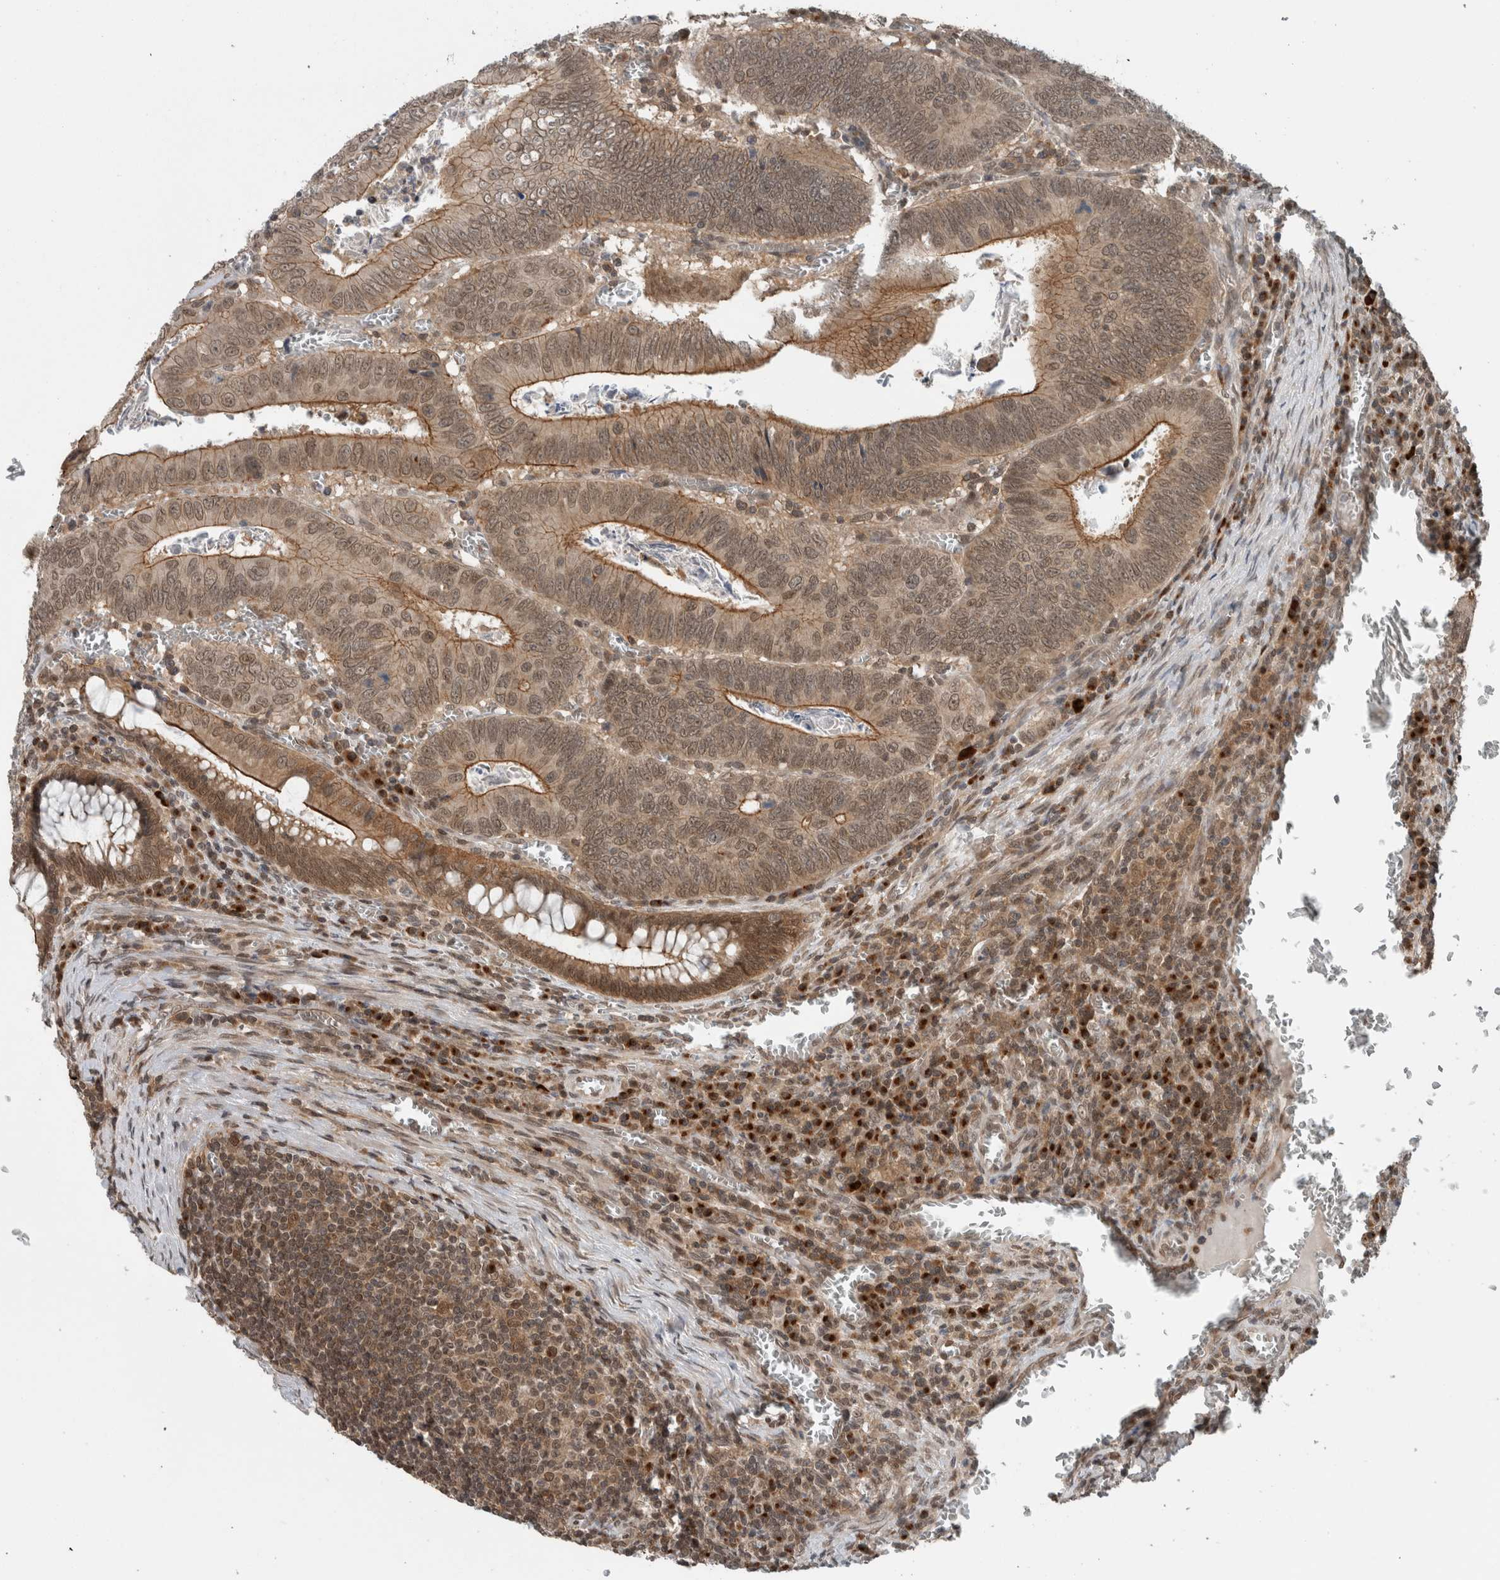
{"staining": {"intensity": "moderate", "quantity": ">75%", "location": "cytoplasmic/membranous,nuclear"}, "tissue": "colorectal cancer", "cell_type": "Tumor cells", "image_type": "cancer", "snomed": [{"axis": "morphology", "description": "Inflammation, NOS"}, {"axis": "morphology", "description": "Adenocarcinoma, NOS"}, {"axis": "topography", "description": "Colon"}], "caption": "DAB immunohistochemical staining of human adenocarcinoma (colorectal) exhibits moderate cytoplasmic/membranous and nuclear protein positivity in about >75% of tumor cells.", "gene": "SPAG7", "patient": {"sex": "male", "age": 72}}